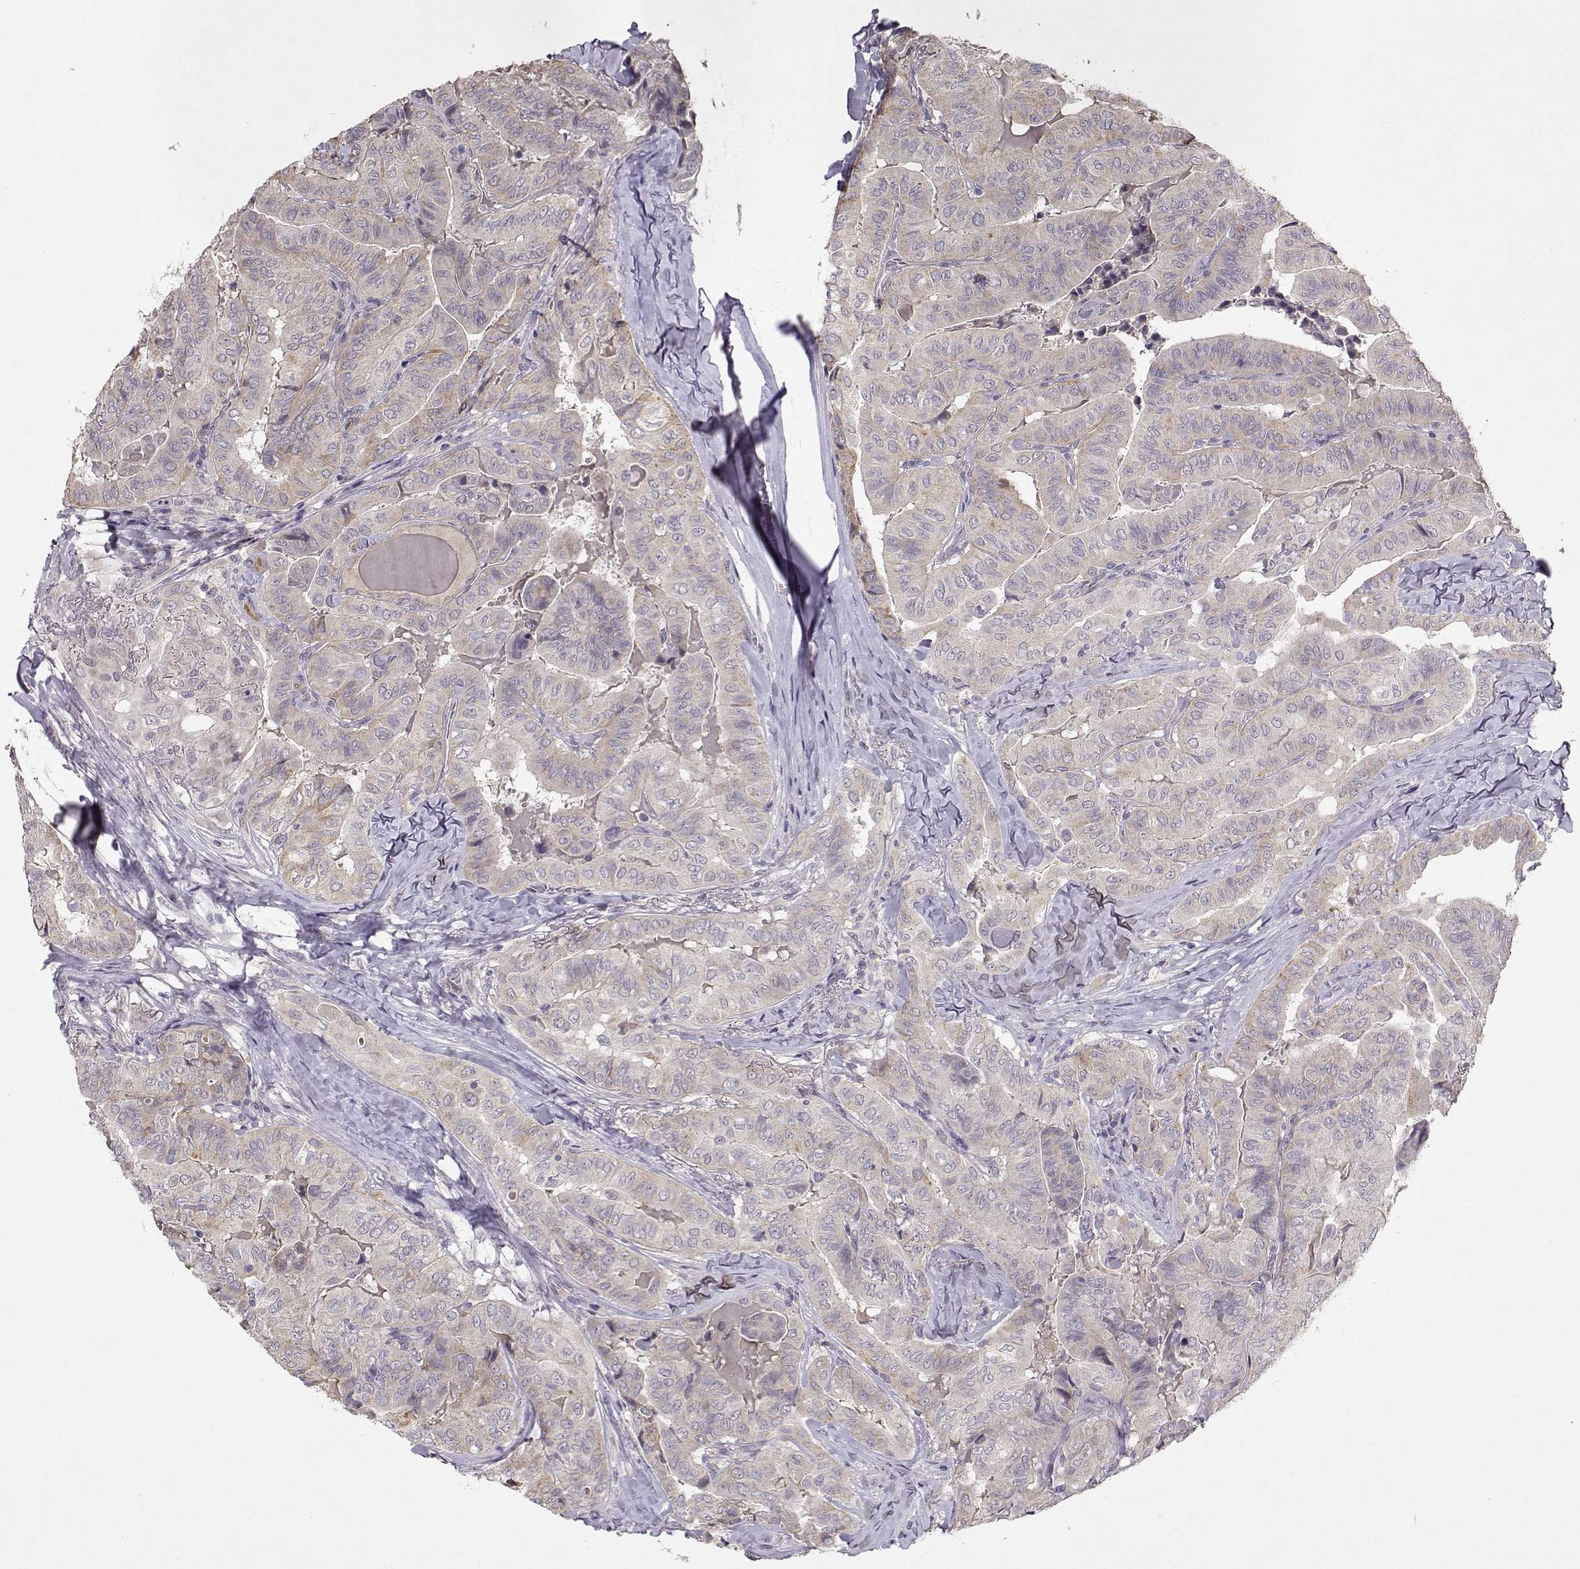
{"staining": {"intensity": "weak", "quantity": "<25%", "location": "cytoplasmic/membranous"}, "tissue": "thyroid cancer", "cell_type": "Tumor cells", "image_type": "cancer", "snomed": [{"axis": "morphology", "description": "Papillary adenocarcinoma, NOS"}, {"axis": "topography", "description": "Thyroid gland"}], "caption": "Papillary adenocarcinoma (thyroid) stained for a protein using immunohistochemistry reveals no staining tumor cells.", "gene": "BMX", "patient": {"sex": "female", "age": 68}}